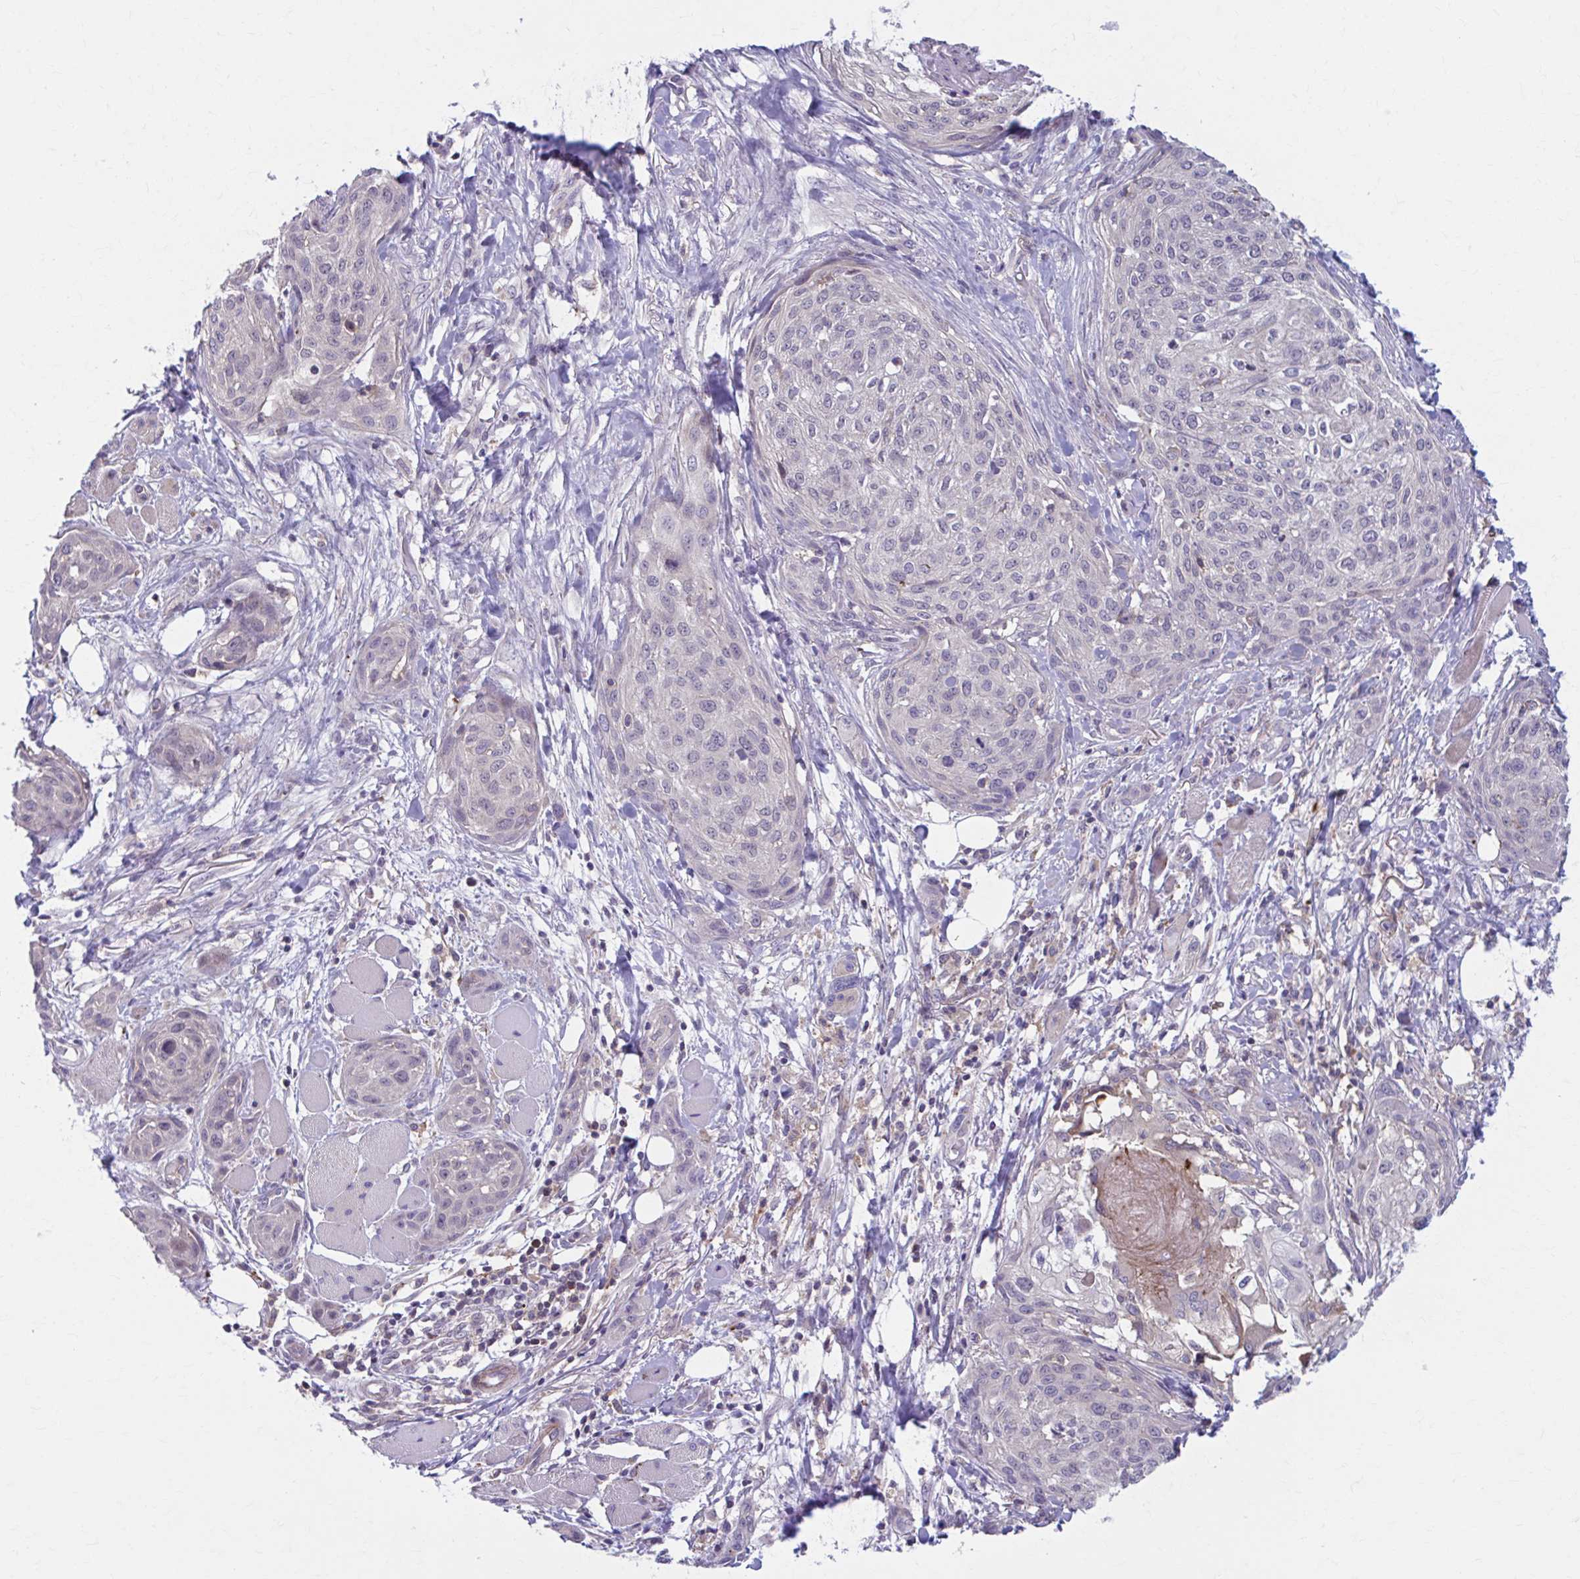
{"staining": {"intensity": "negative", "quantity": "none", "location": "none"}, "tissue": "skin cancer", "cell_type": "Tumor cells", "image_type": "cancer", "snomed": [{"axis": "morphology", "description": "Squamous cell carcinoma, NOS"}, {"axis": "topography", "description": "Skin"}], "caption": "Human skin cancer (squamous cell carcinoma) stained for a protein using immunohistochemistry (IHC) exhibits no staining in tumor cells.", "gene": "ADAT3", "patient": {"sex": "female", "age": 87}}